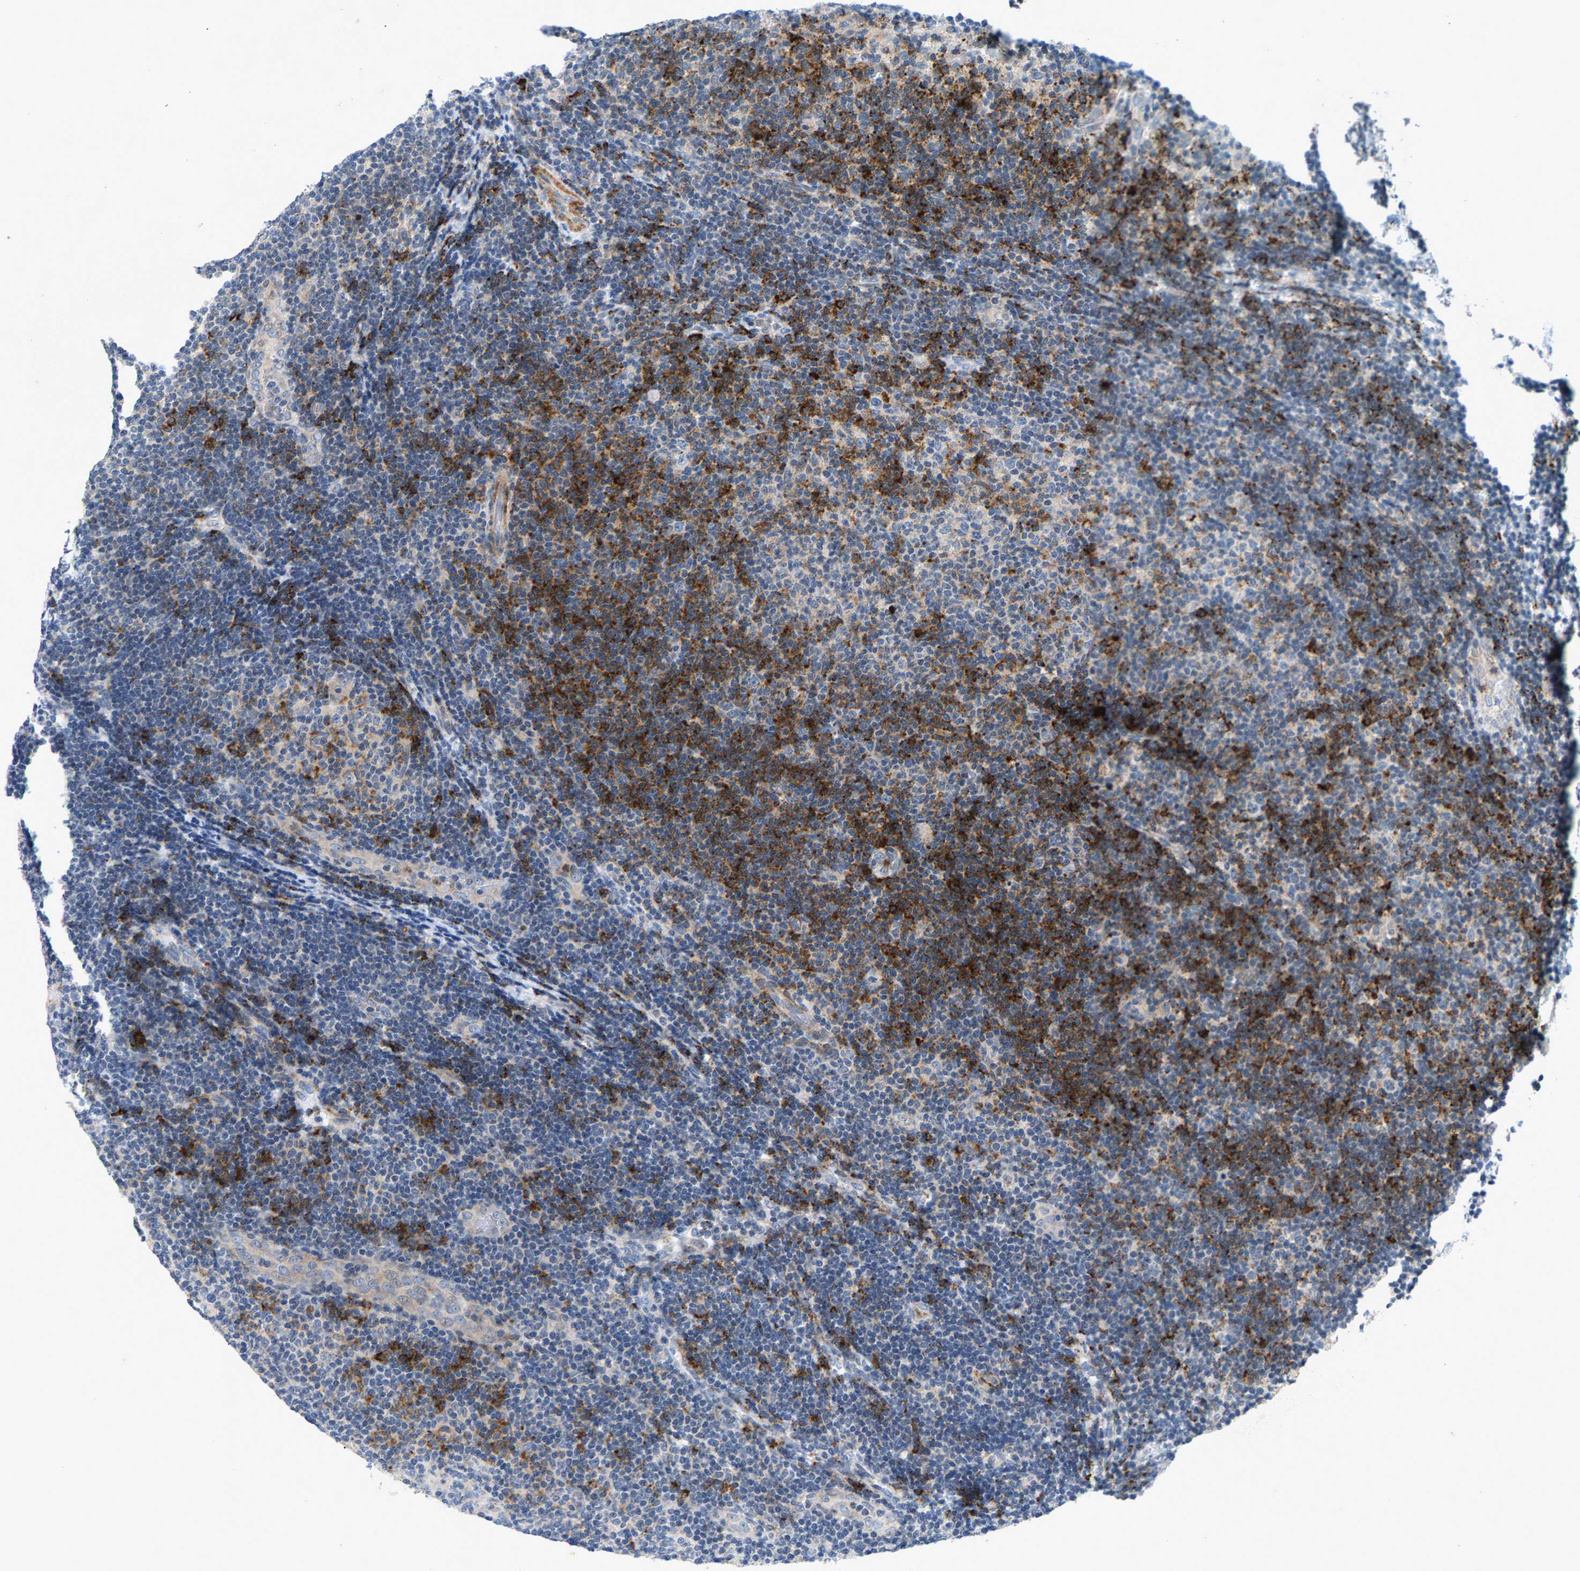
{"staining": {"intensity": "strong", "quantity": "25%-75%", "location": "cytoplasmic/membranous"}, "tissue": "lymphoma", "cell_type": "Tumor cells", "image_type": "cancer", "snomed": [{"axis": "morphology", "description": "Malignant lymphoma, non-Hodgkin's type, Low grade"}, {"axis": "topography", "description": "Lymph node"}], "caption": "Approximately 25%-75% of tumor cells in human malignant lymphoma, non-Hodgkin's type (low-grade) exhibit strong cytoplasmic/membranous protein positivity as visualized by brown immunohistochemical staining.", "gene": "ZPR1", "patient": {"sex": "male", "age": 83}}